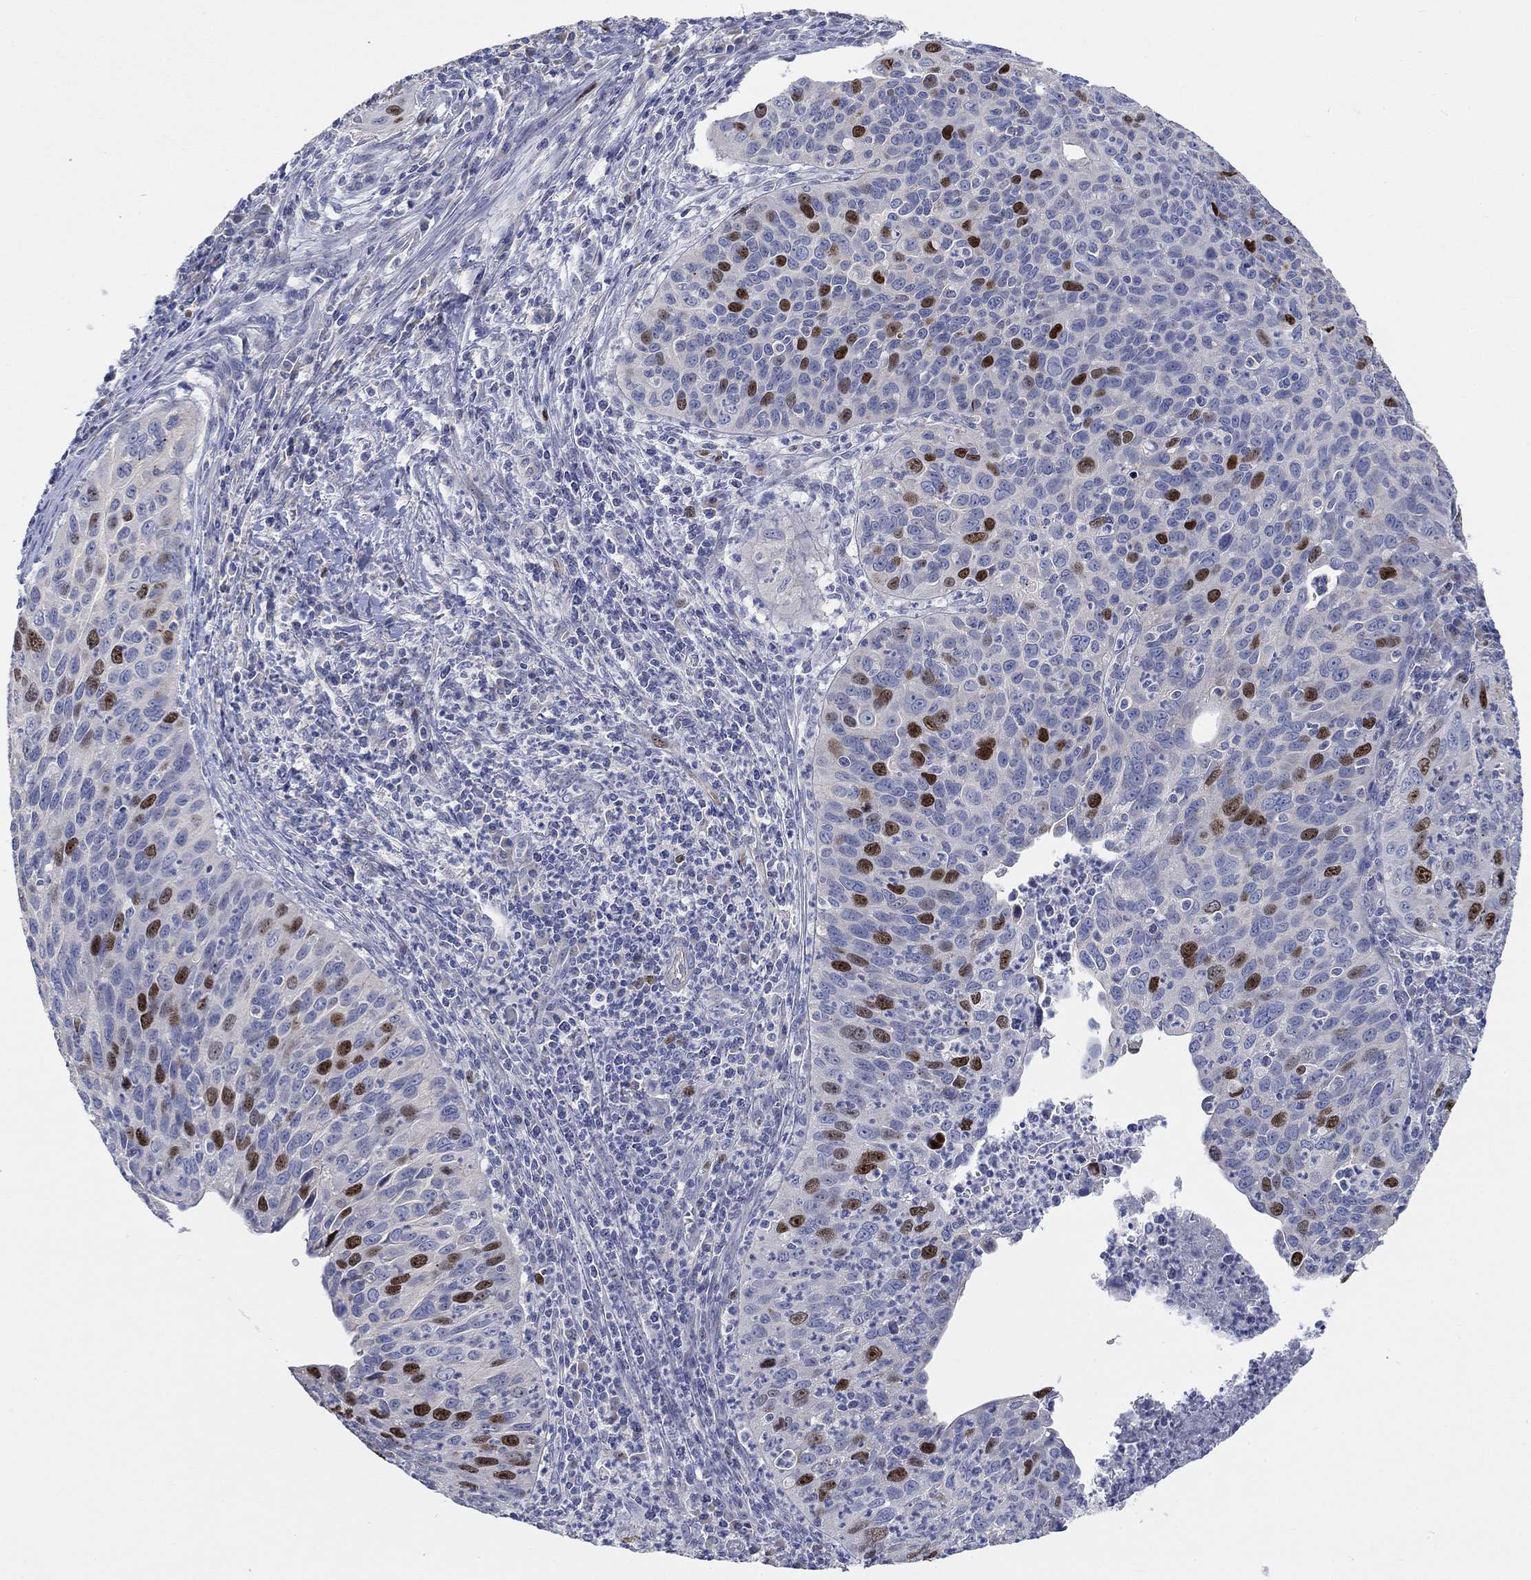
{"staining": {"intensity": "strong", "quantity": "<25%", "location": "nuclear"}, "tissue": "cervical cancer", "cell_type": "Tumor cells", "image_type": "cancer", "snomed": [{"axis": "morphology", "description": "Squamous cell carcinoma, NOS"}, {"axis": "topography", "description": "Cervix"}], "caption": "DAB immunohistochemical staining of human cervical squamous cell carcinoma exhibits strong nuclear protein positivity in about <25% of tumor cells. Using DAB (brown) and hematoxylin (blue) stains, captured at high magnification using brightfield microscopy.", "gene": "PRC1", "patient": {"sex": "female", "age": 26}}